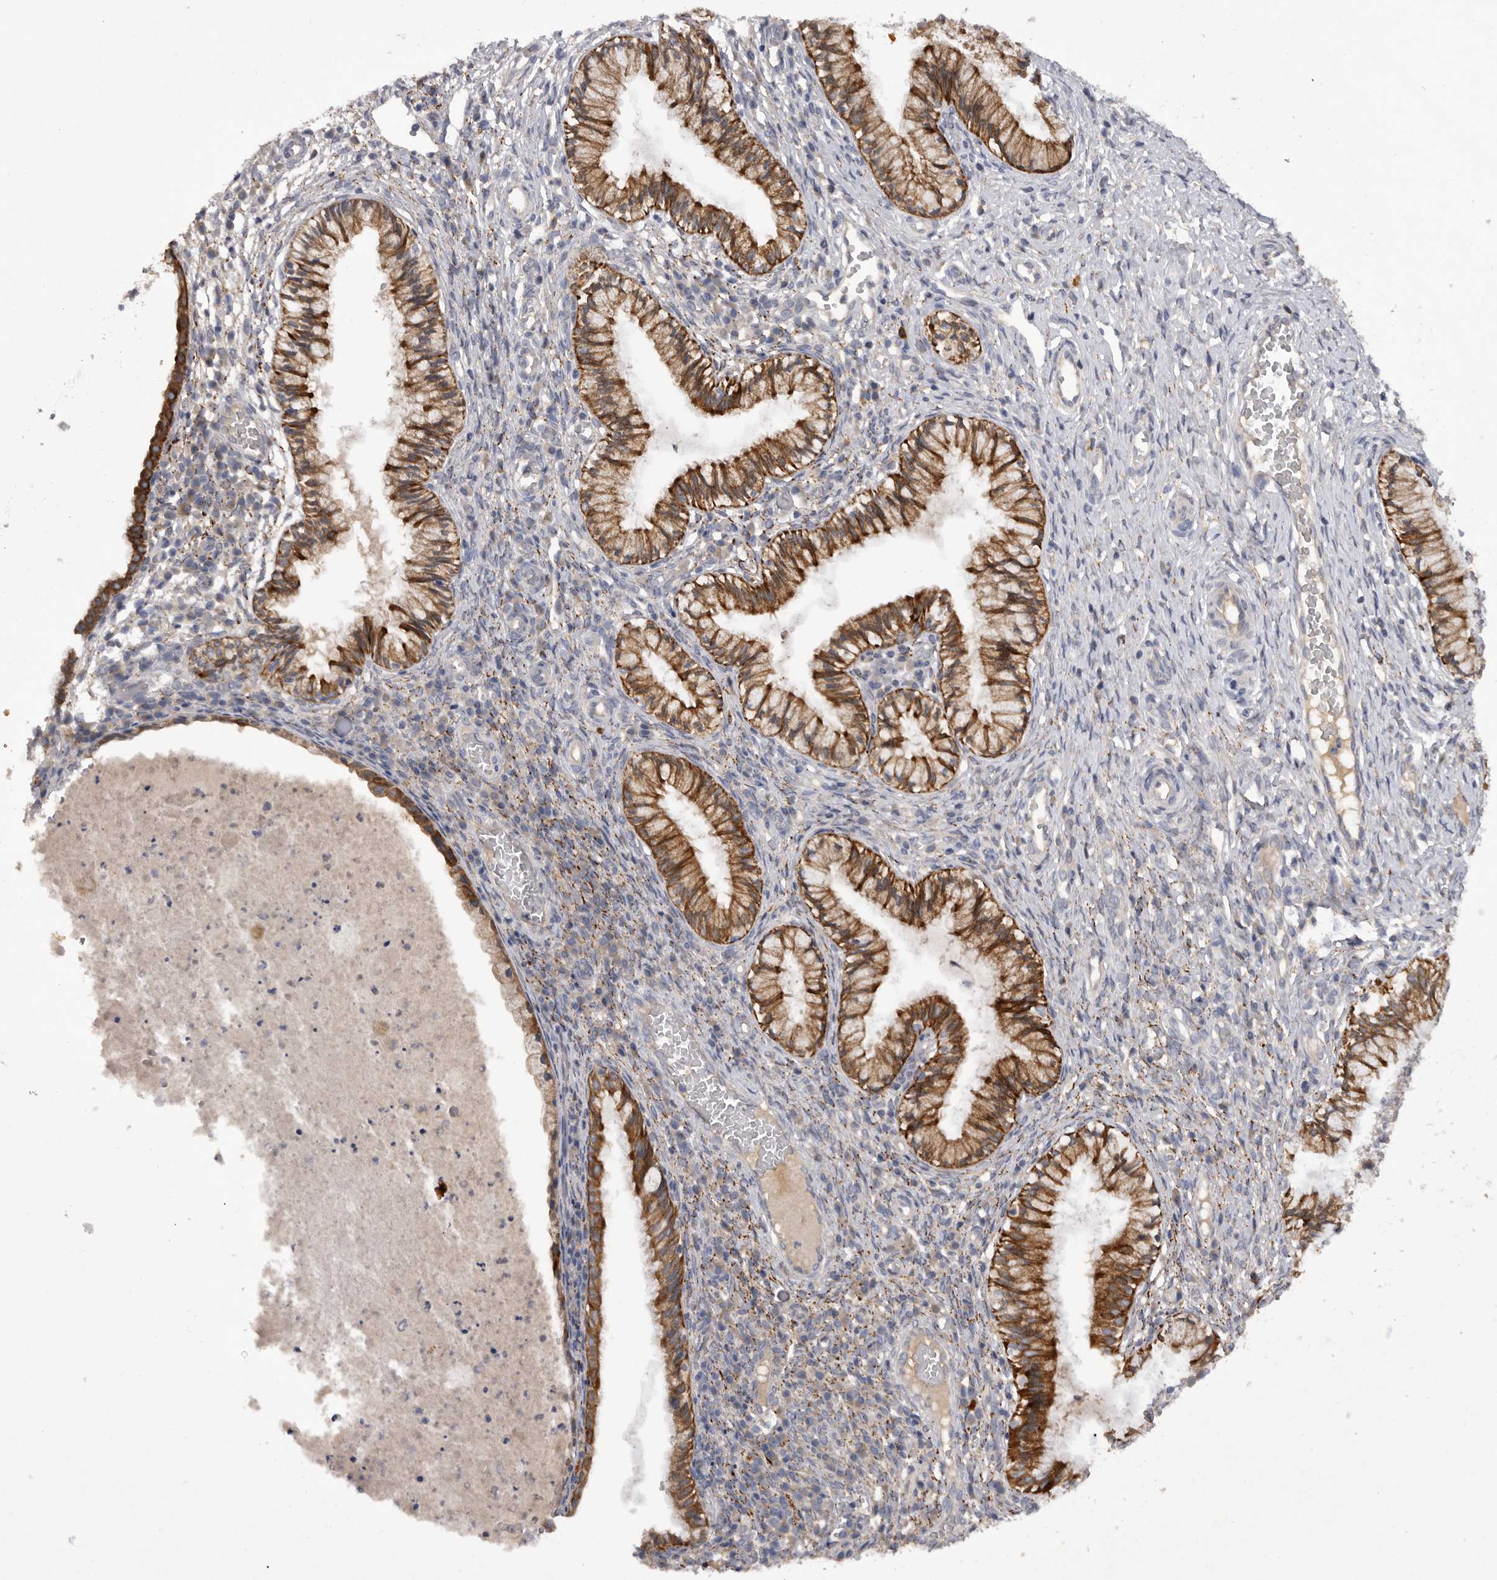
{"staining": {"intensity": "strong", "quantity": ">75%", "location": "cytoplasmic/membranous"}, "tissue": "cervix", "cell_type": "Glandular cells", "image_type": "normal", "snomed": [{"axis": "morphology", "description": "Normal tissue, NOS"}, {"axis": "topography", "description": "Cervix"}], "caption": "Protein staining shows strong cytoplasmic/membranous staining in approximately >75% of glandular cells in unremarkable cervix. The staining was performed using DAB (3,3'-diaminobenzidine) to visualize the protein expression in brown, while the nuclei were stained in blue with hematoxylin (Magnification: 20x).", "gene": "DHDDS", "patient": {"sex": "female", "age": 27}}